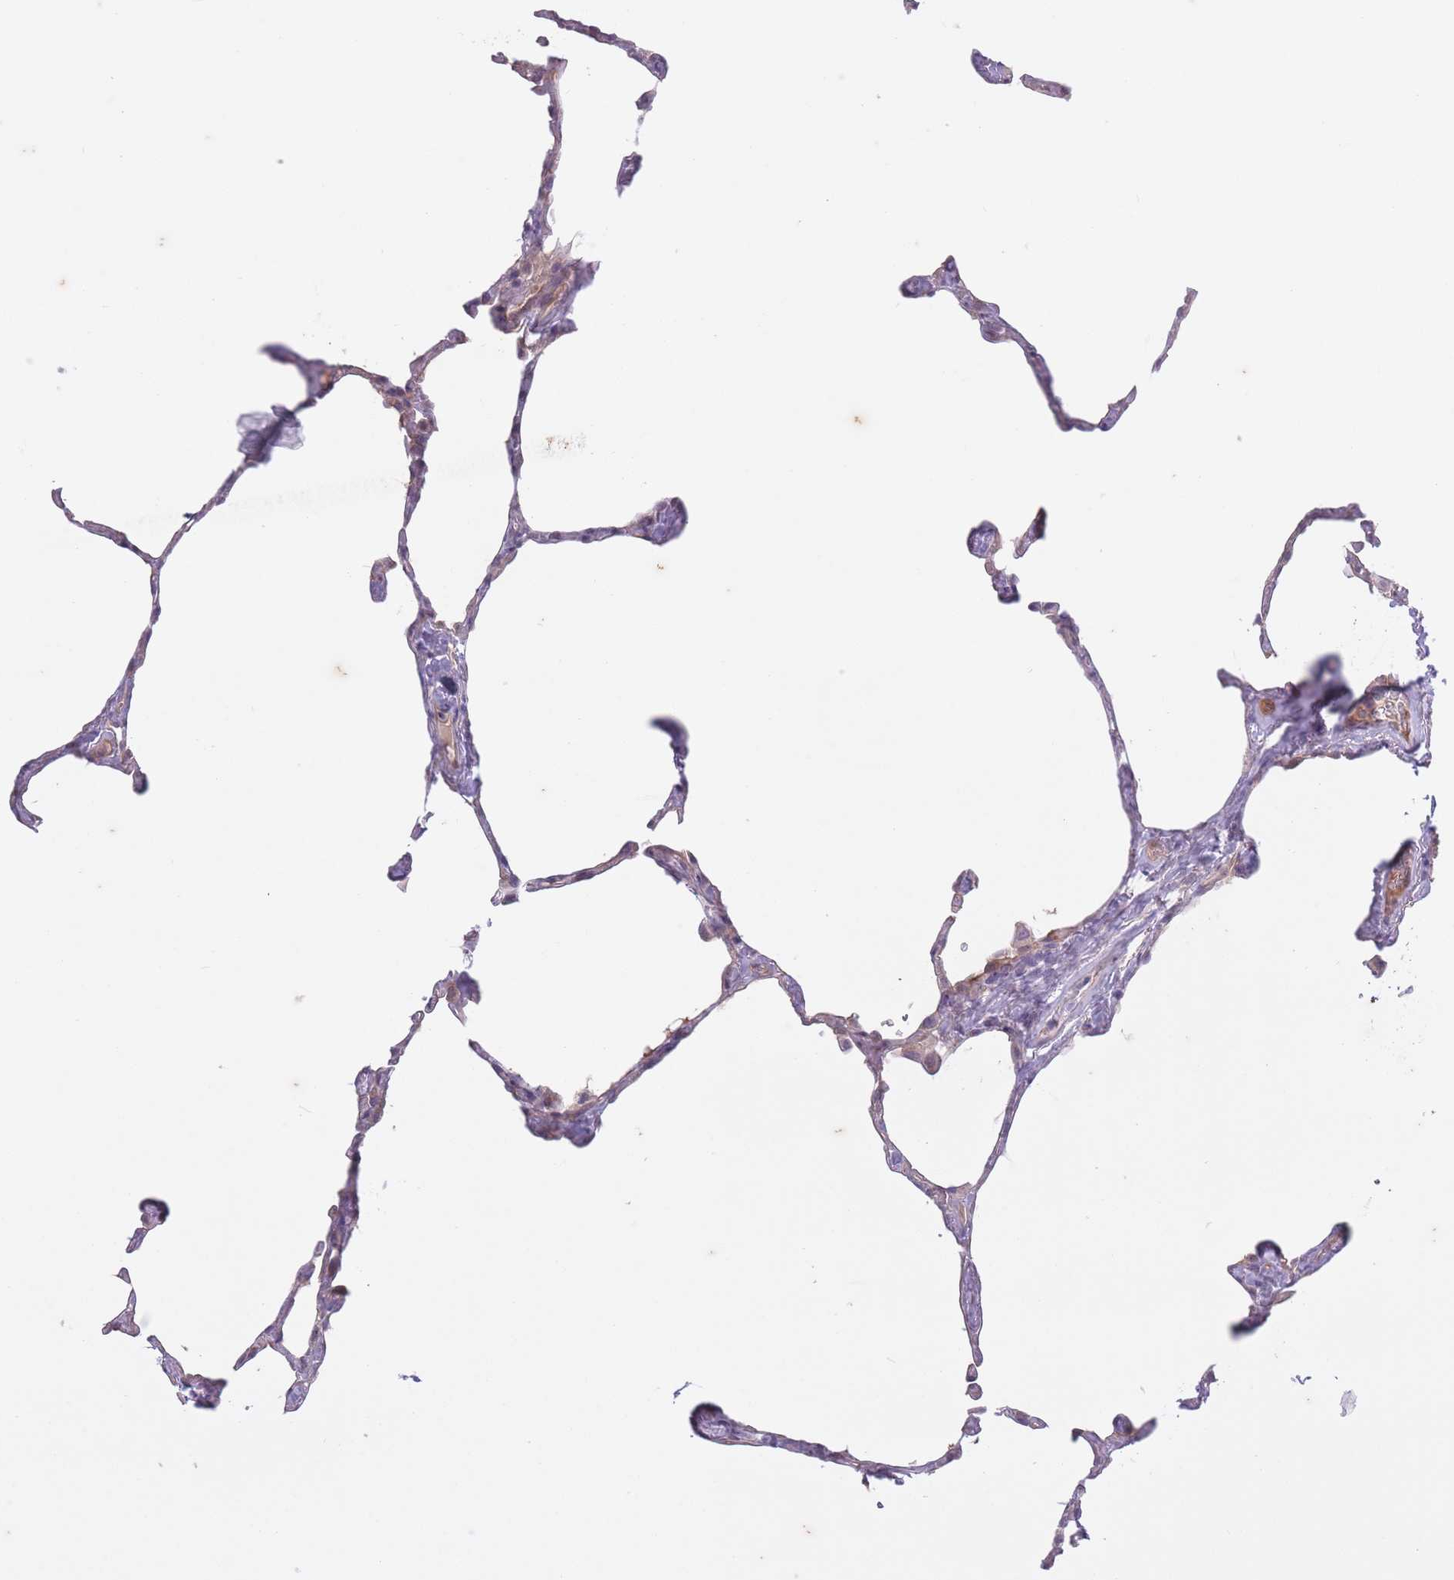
{"staining": {"intensity": "weak", "quantity": "<25%", "location": "cytoplasmic/membranous,nuclear"}, "tissue": "lung", "cell_type": "Alveolar cells", "image_type": "normal", "snomed": [{"axis": "morphology", "description": "Normal tissue, NOS"}, {"axis": "topography", "description": "Lung"}], "caption": "Immunohistochemical staining of benign human lung exhibits no significant staining in alveolar cells. (Stains: DAB immunohistochemistry with hematoxylin counter stain, Microscopy: brightfield microscopy at high magnification).", "gene": "ARPIN", "patient": {"sex": "male", "age": 65}}